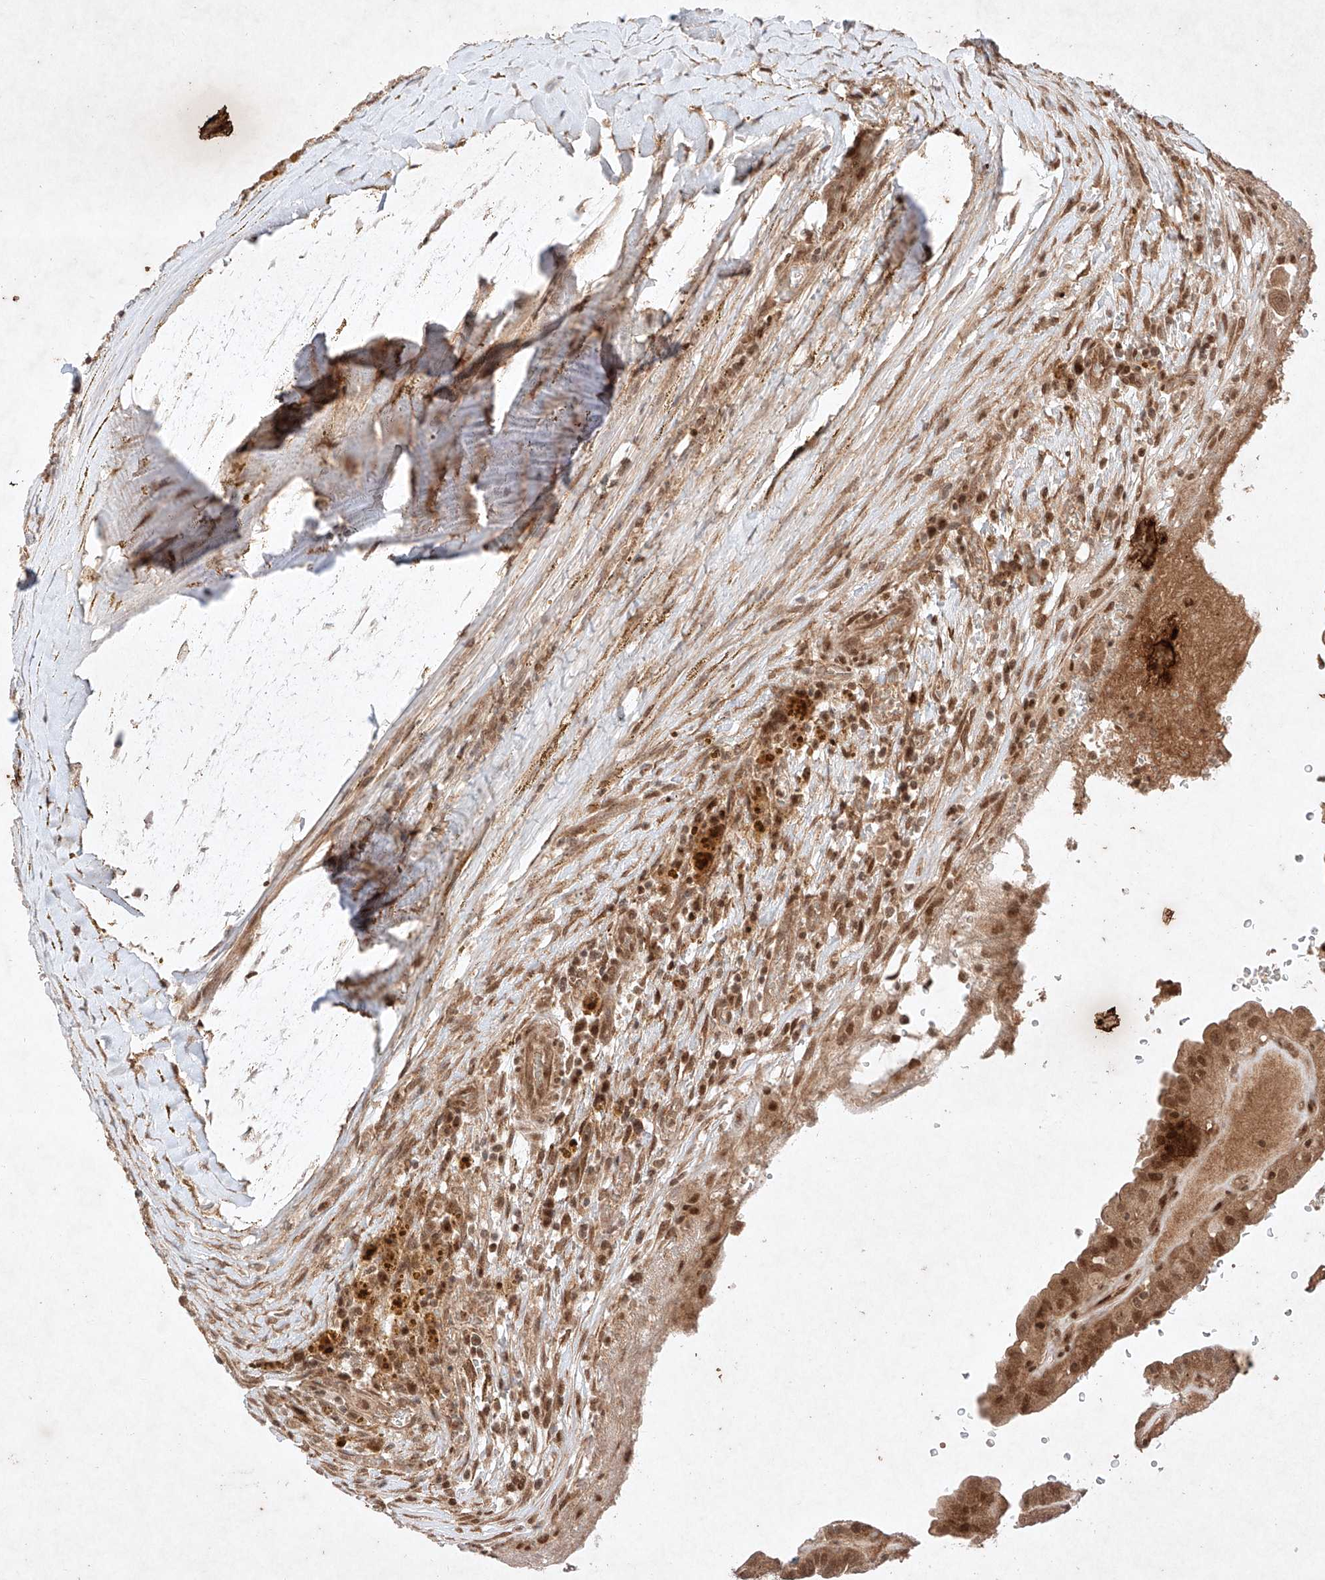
{"staining": {"intensity": "moderate", "quantity": ">75%", "location": "cytoplasmic/membranous,nuclear"}, "tissue": "thyroid cancer", "cell_type": "Tumor cells", "image_type": "cancer", "snomed": [{"axis": "morphology", "description": "Papillary adenocarcinoma, NOS"}, {"axis": "topography", "description": "Thyroid gland"}], "caption": "About >75% of tumor cells in papillary adenocarcinoma (thyroid) display moderate cytoplasmic/membranous and nuclear protein positivity as visualized by brown immunohistochemical staining.", "gene": "RNF31", "patient": {"sex": "male", "age": 77}}